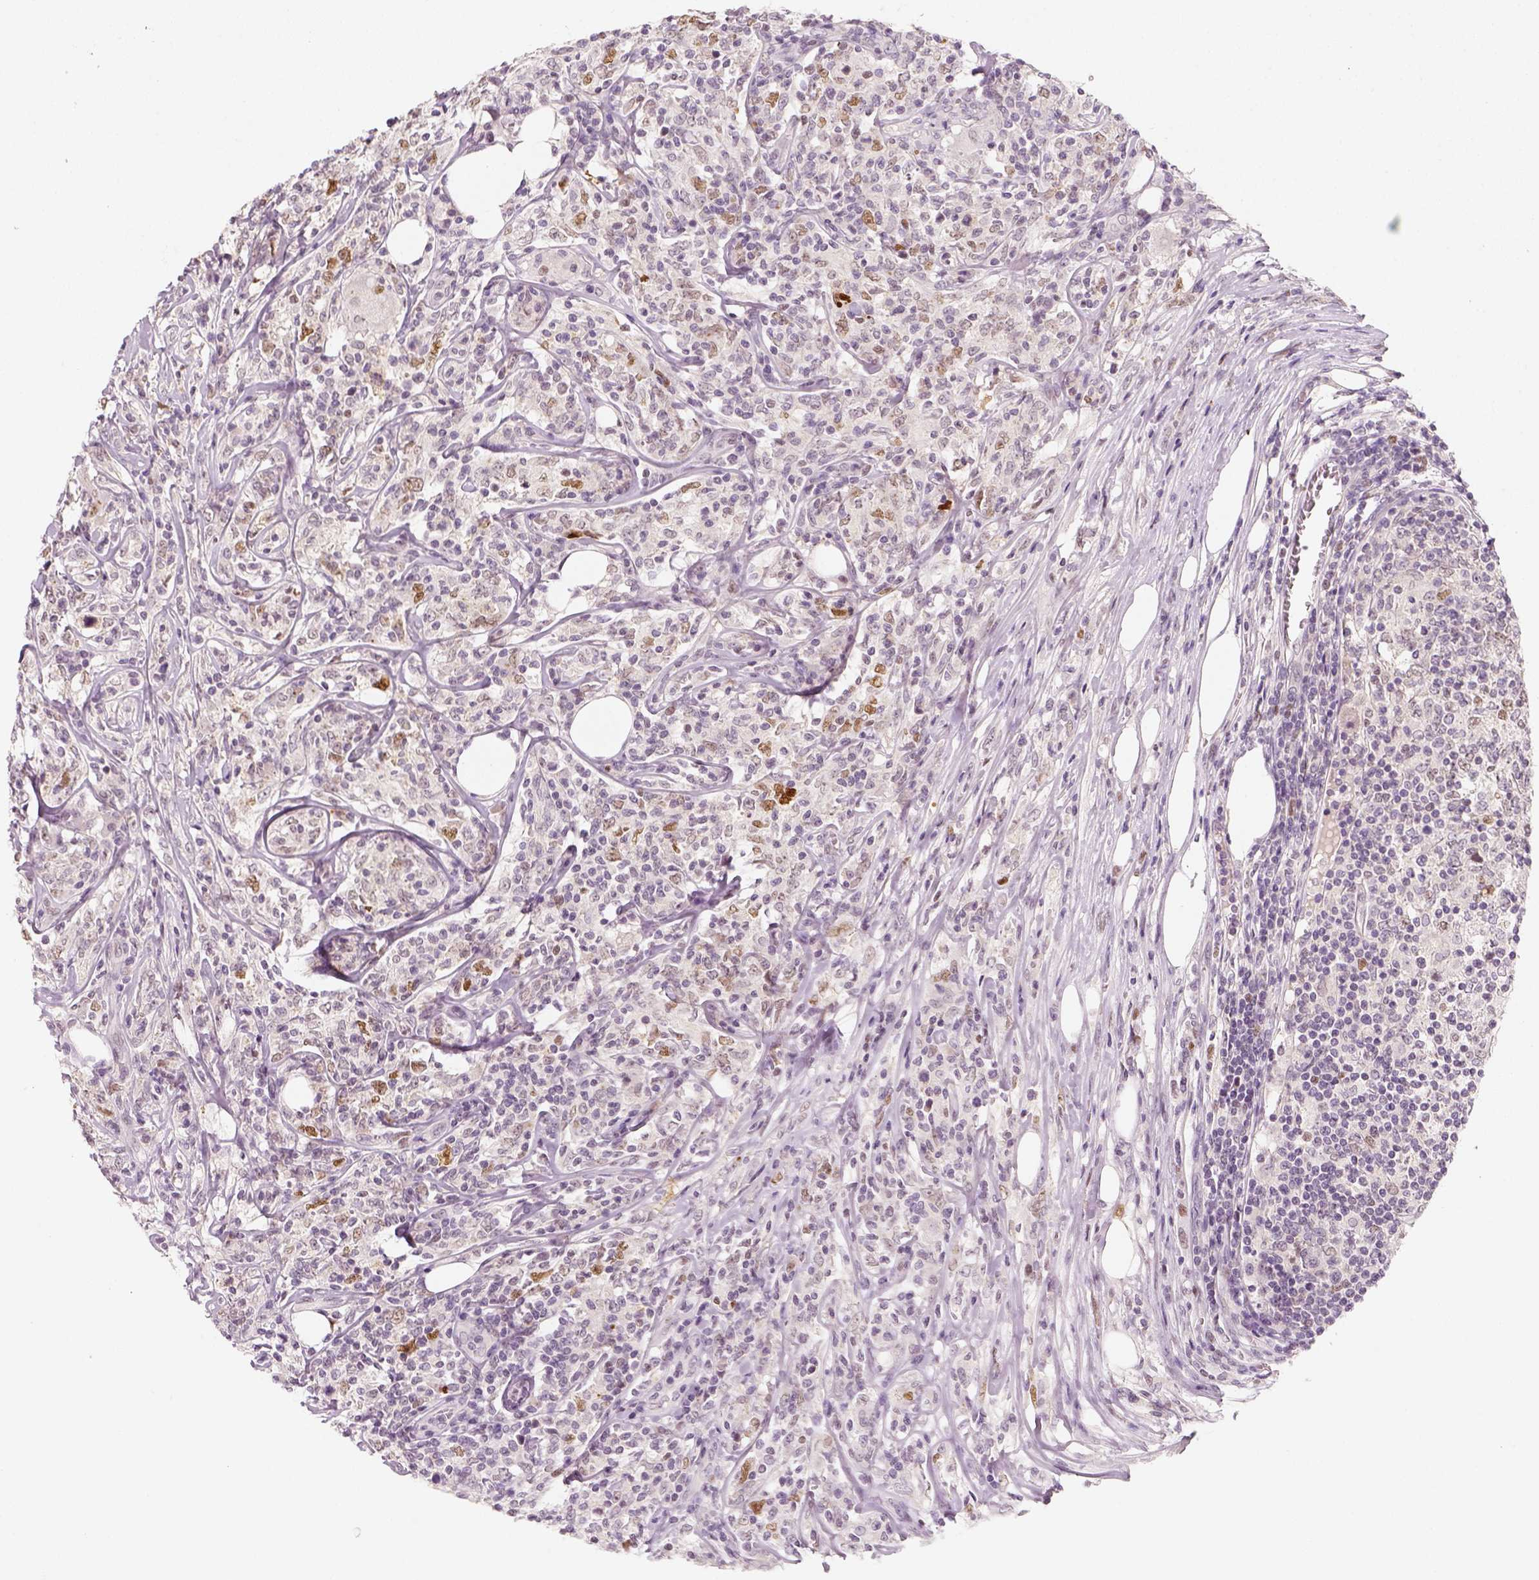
{"staining": {"intensity": "negative", "quantity": "none", "location": "none"}, "tissue": "lymphoma", "cell_type": "Tumor cells", "image_type": "cancer", "snomed": [{"axis": "morphology", "description": "Malignant lymphoma, non-Hodgkin's type, High grade"}, {"axis": "topography", "description": "Lymph node"}], "caption": "IHC image of human high-grade malignant lymphoma, non-Hodgkin's type stained for a protein (brown), which exhibits no expression in tumor cells.", "gene": "TP53", "patient": {"sex": "female", "age": 84}}